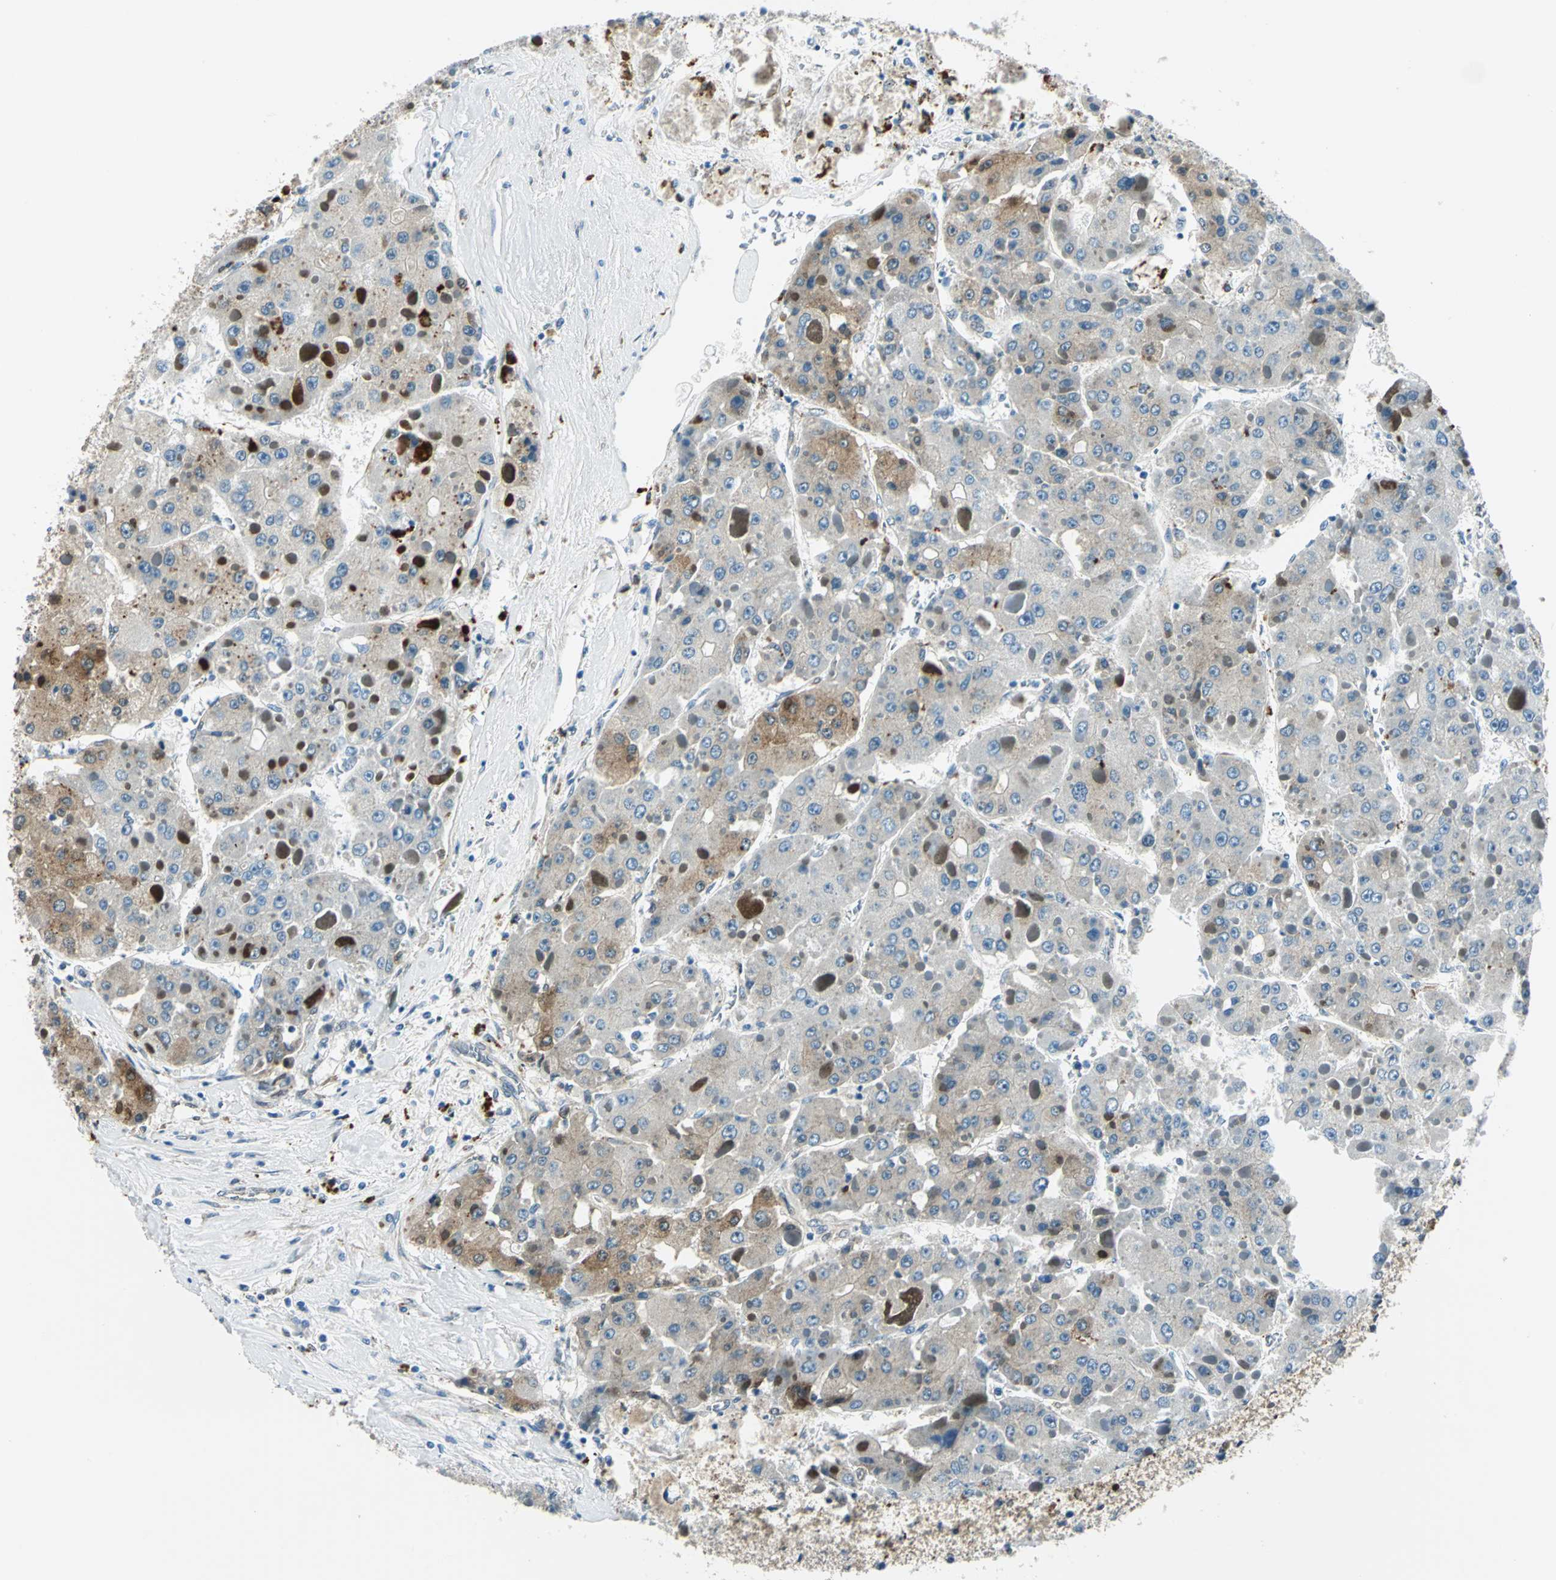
{"staining": {"intensity": "moderate", "quantity": "<25%", "location": "cytoplasmic/membranous"}, "tissue": "liver cancer", "cell_type": "Tumor cells", "image_type": "cancer", "snomed": [{"axis": "morphology", "description": "Carcinoma, Hepatocellular, NOS"}, {"axis": "topography", "description": "Liver"}], "caption": "Immunohistochemical staining of hepatocellular carcinoma (liver) displays moderate cytoplasmic/membranous protein positivity in about <25% of tumor cells.", "gene": "HSPB1", "patient": {"sex": "female", "age": 73}}